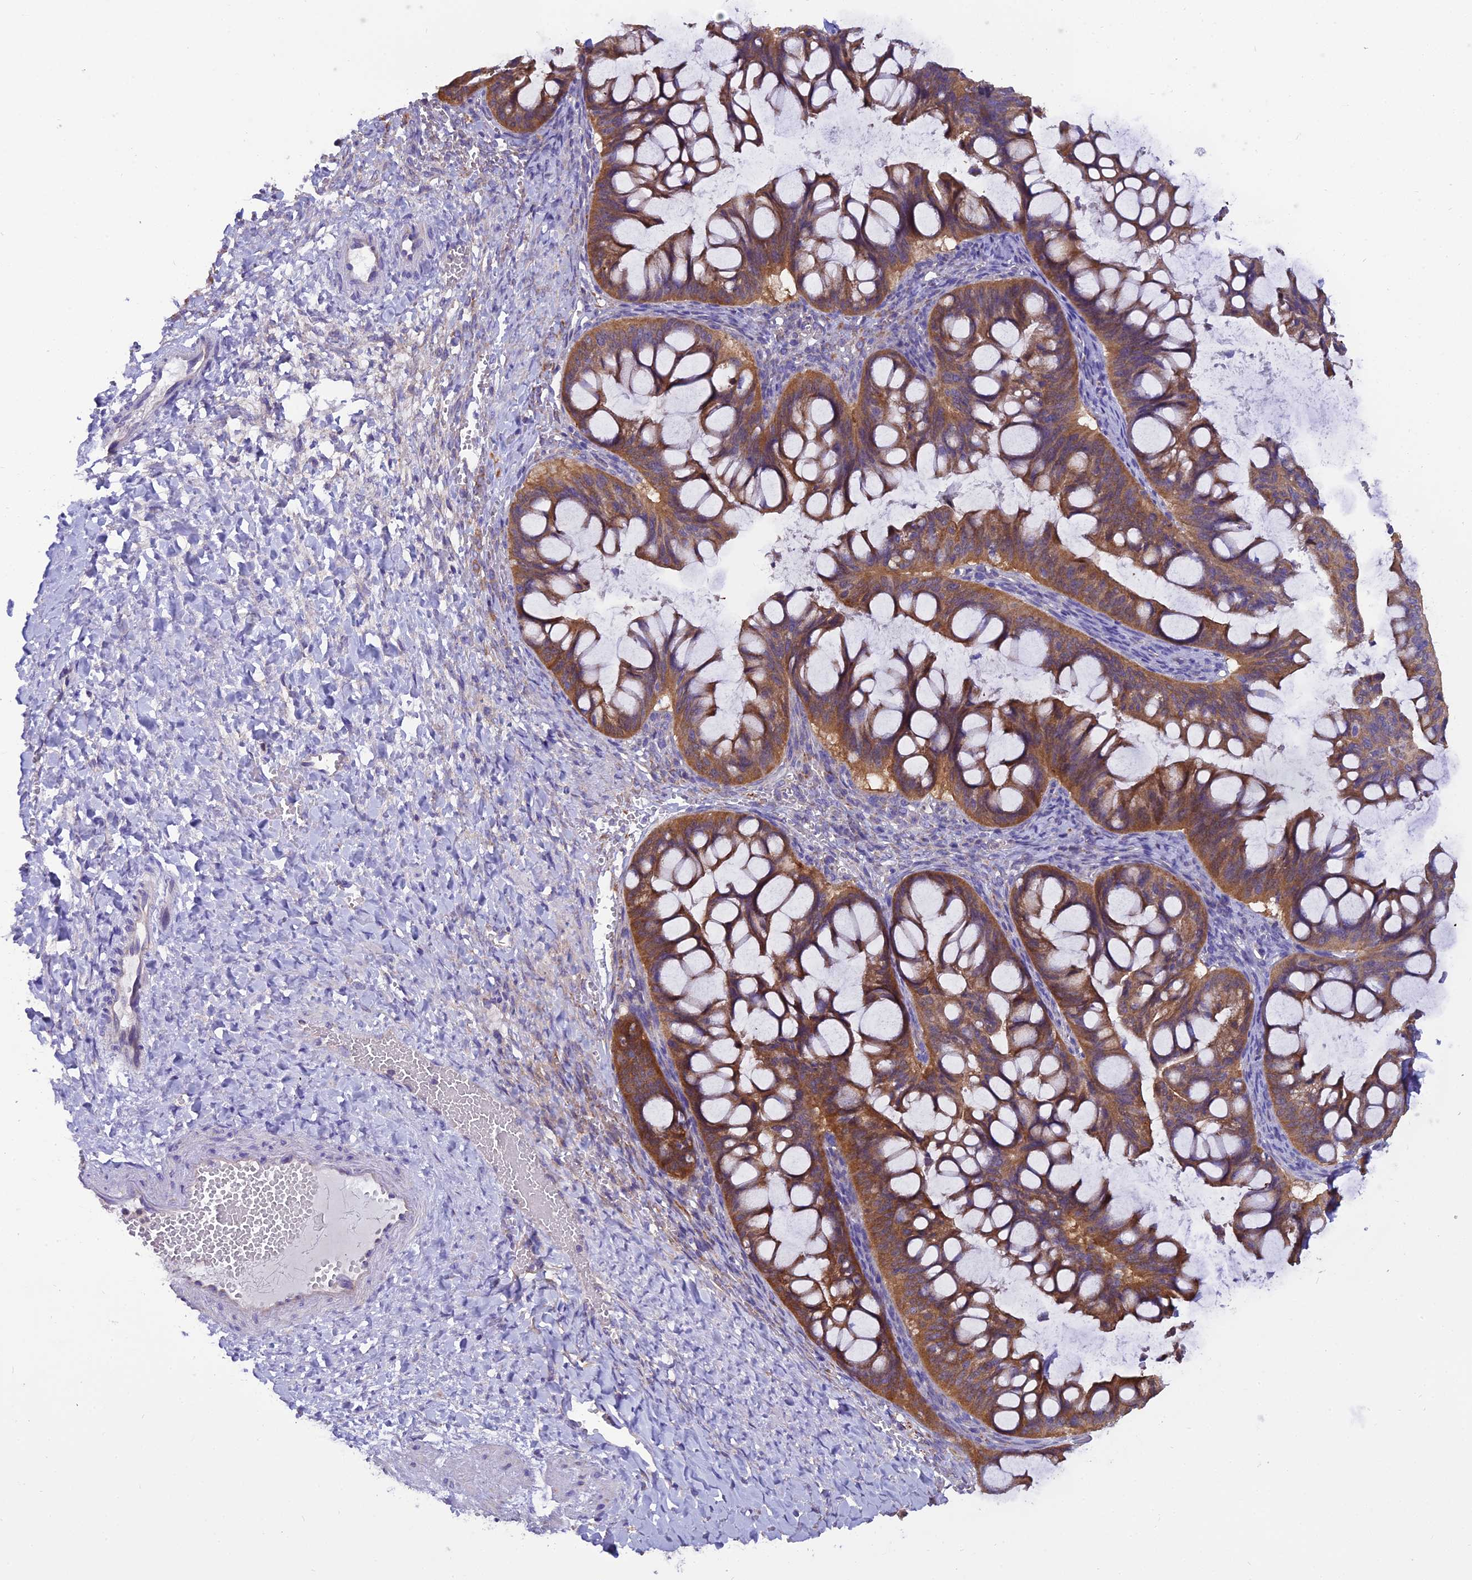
{"staining": {"intensity": "moderate", "quantity": ">75%", "location": "cytoplasmic/membranous"}, "tissue": "ovarian cancer", "cell_type": "Tumor cells", "image_type": "cancer", "snomed": [{"axis": "morphology", "description": "Cystadenocarcinoma, mucinous, NOS"}, {"axis": "topography", "description": "Ovary"}], "caption": "Immunohistochemistry (IHC) of human mucinous cystadenocarcinoma (ovarian) displays medium levels of moderate cytoplasmic/membranous positivity in approximately >75% of tumor cells. The staining was performed using DAB to visualize the protein expression in brown, while the nuclei were stained in blue with hematoxylin (Magnification: 20x).", "gene": "GPD1", "patient": {"sex": "female", "age": 73}}